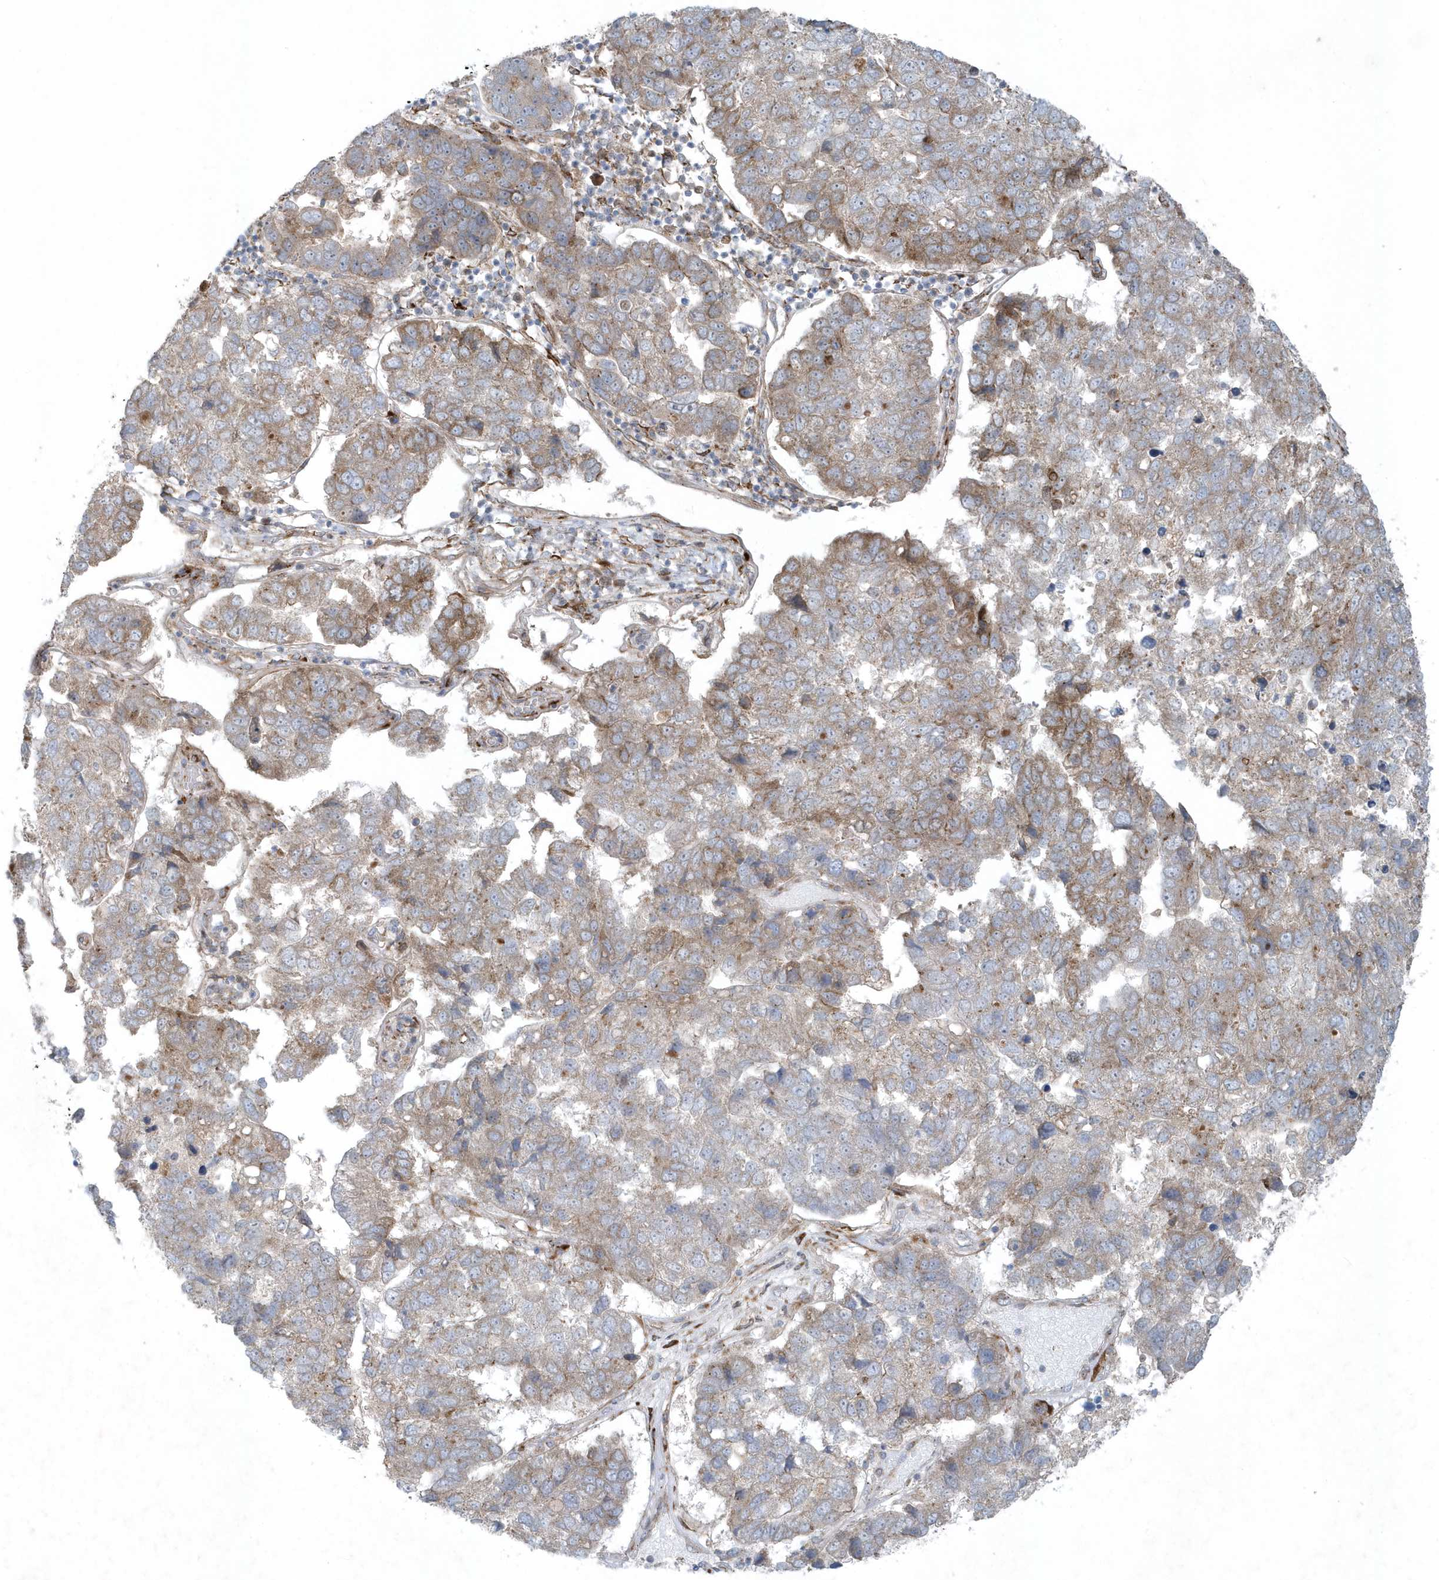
{"staining": {"intensity": "moderate", "quantity": "25%-75%", "location": "cytoplasmic/membranous"}, "tissue": "pancreatic cancer", "cell_type": "Tumor cells", "image_type": "cancer", "snomed": [{"axis": "morphology", "description": "Adenocarcinoma, NOS"}, {"axis": "topography", "description": "Pancreas"}], "caption": "Moderate cytoplasmic/membranous protein positivity is present in approximately 25%-75% of tumor cells in pancreatic cancer. (DAB IHC with brightfield microscopy, high magnification).", "gene": "FAM98A", "patient": {"sex": "female", "age": 61}}